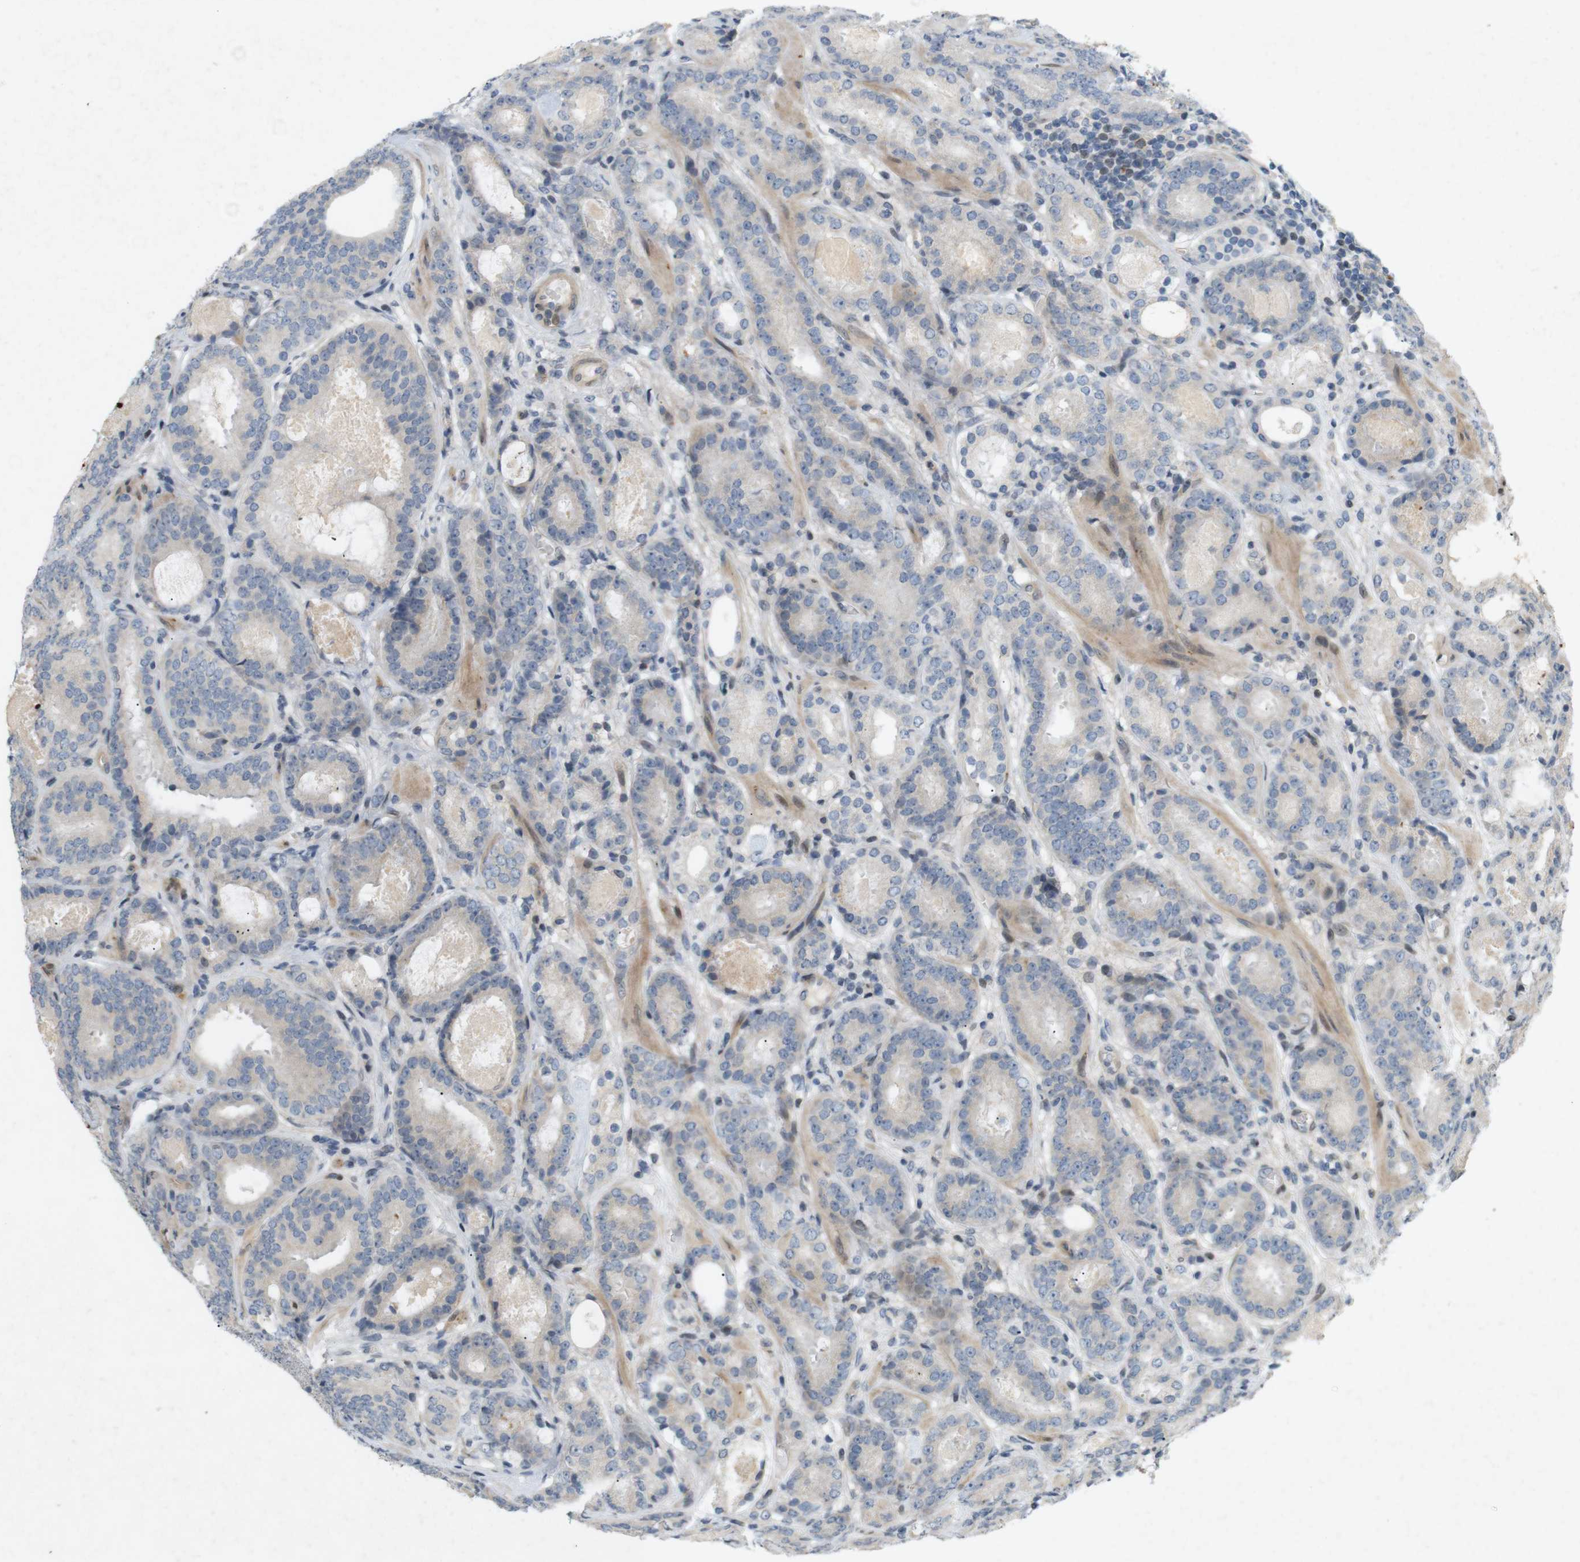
{"staining": {"intensity": "negative", "quantity": "none", "location": "none"}, "tissue": "prostate cancer", "cell_type": "Tumor cells", "image_type": "cancer", "snomed": [{"axis": "morphology", "description": "Adenocarcinoma, Low grade"}, {"axis": "topography", "description": "Prostate"}], "caption": "IHC histopathology image of human prostate cancer stained for a protein (brown), which displays no staining in tumor cells. The staining is performed using DAB (3,3'-diaminobenzidine) brown chromogen with nuclei counter-stained in using hematoxylin.", "gene": "PPP1R14A", "patient": {"sex": "male", "age": 69}}